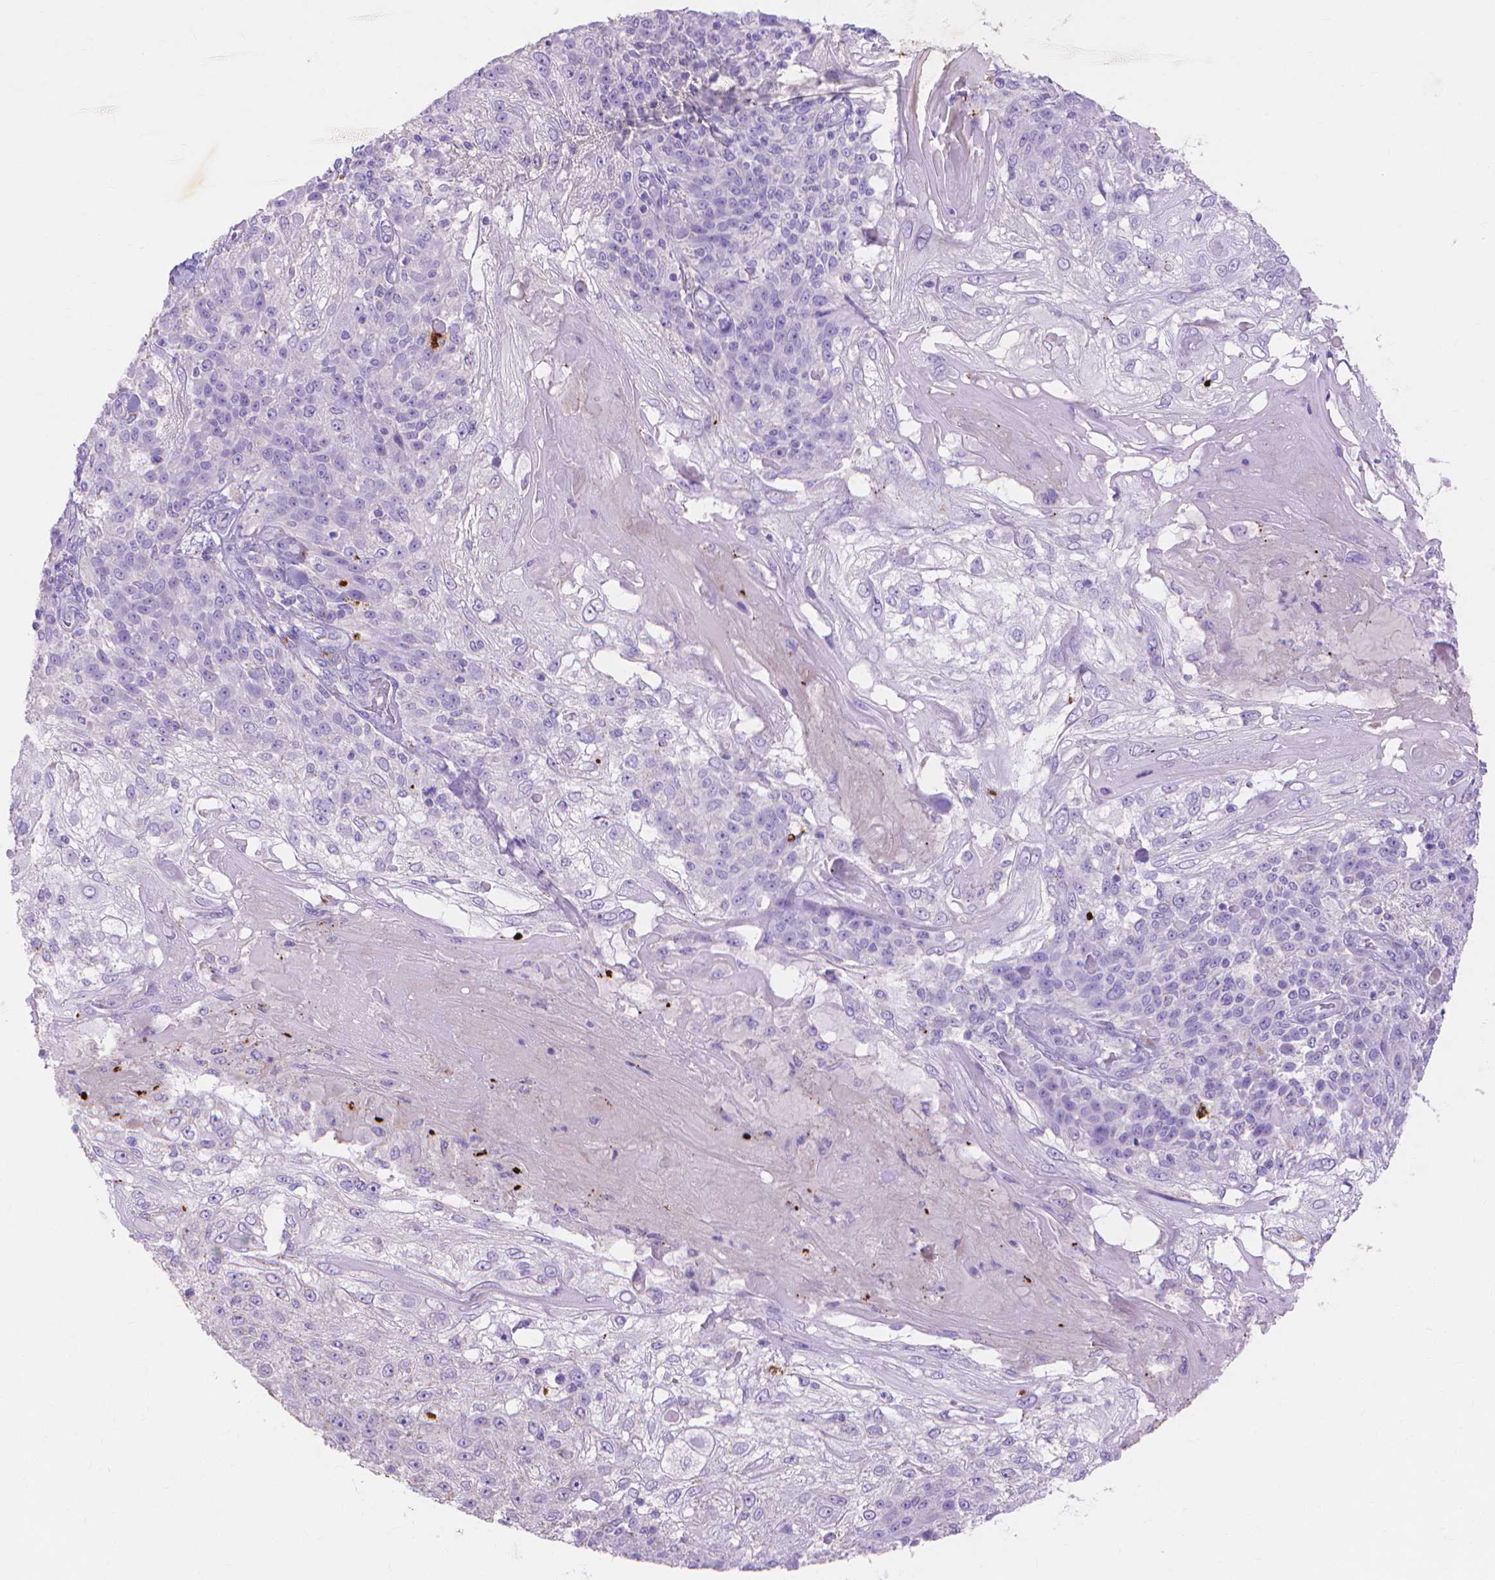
{"staining": {"intensity": "negative", "quantity": "none", "location": "none"}, "tissue": "skin cancer", "cell_type": "Tumor cells", "image_type": "cancer", "snomed": [{"axis": "morphology", "description": "Normal tissue, NOS"}, {"axis": "morphology", "description": "Squamous cell carcinoma, NOS"}, {"axis": "topography", "description": "Skin"}], "caption": "IHC image of human squamous cell carcinoma (skin) stained for a protein (brown), which shows no positivity in tumor cells.", "gene": "MMP11", "patient": {"sex": "female", "age": 83}}